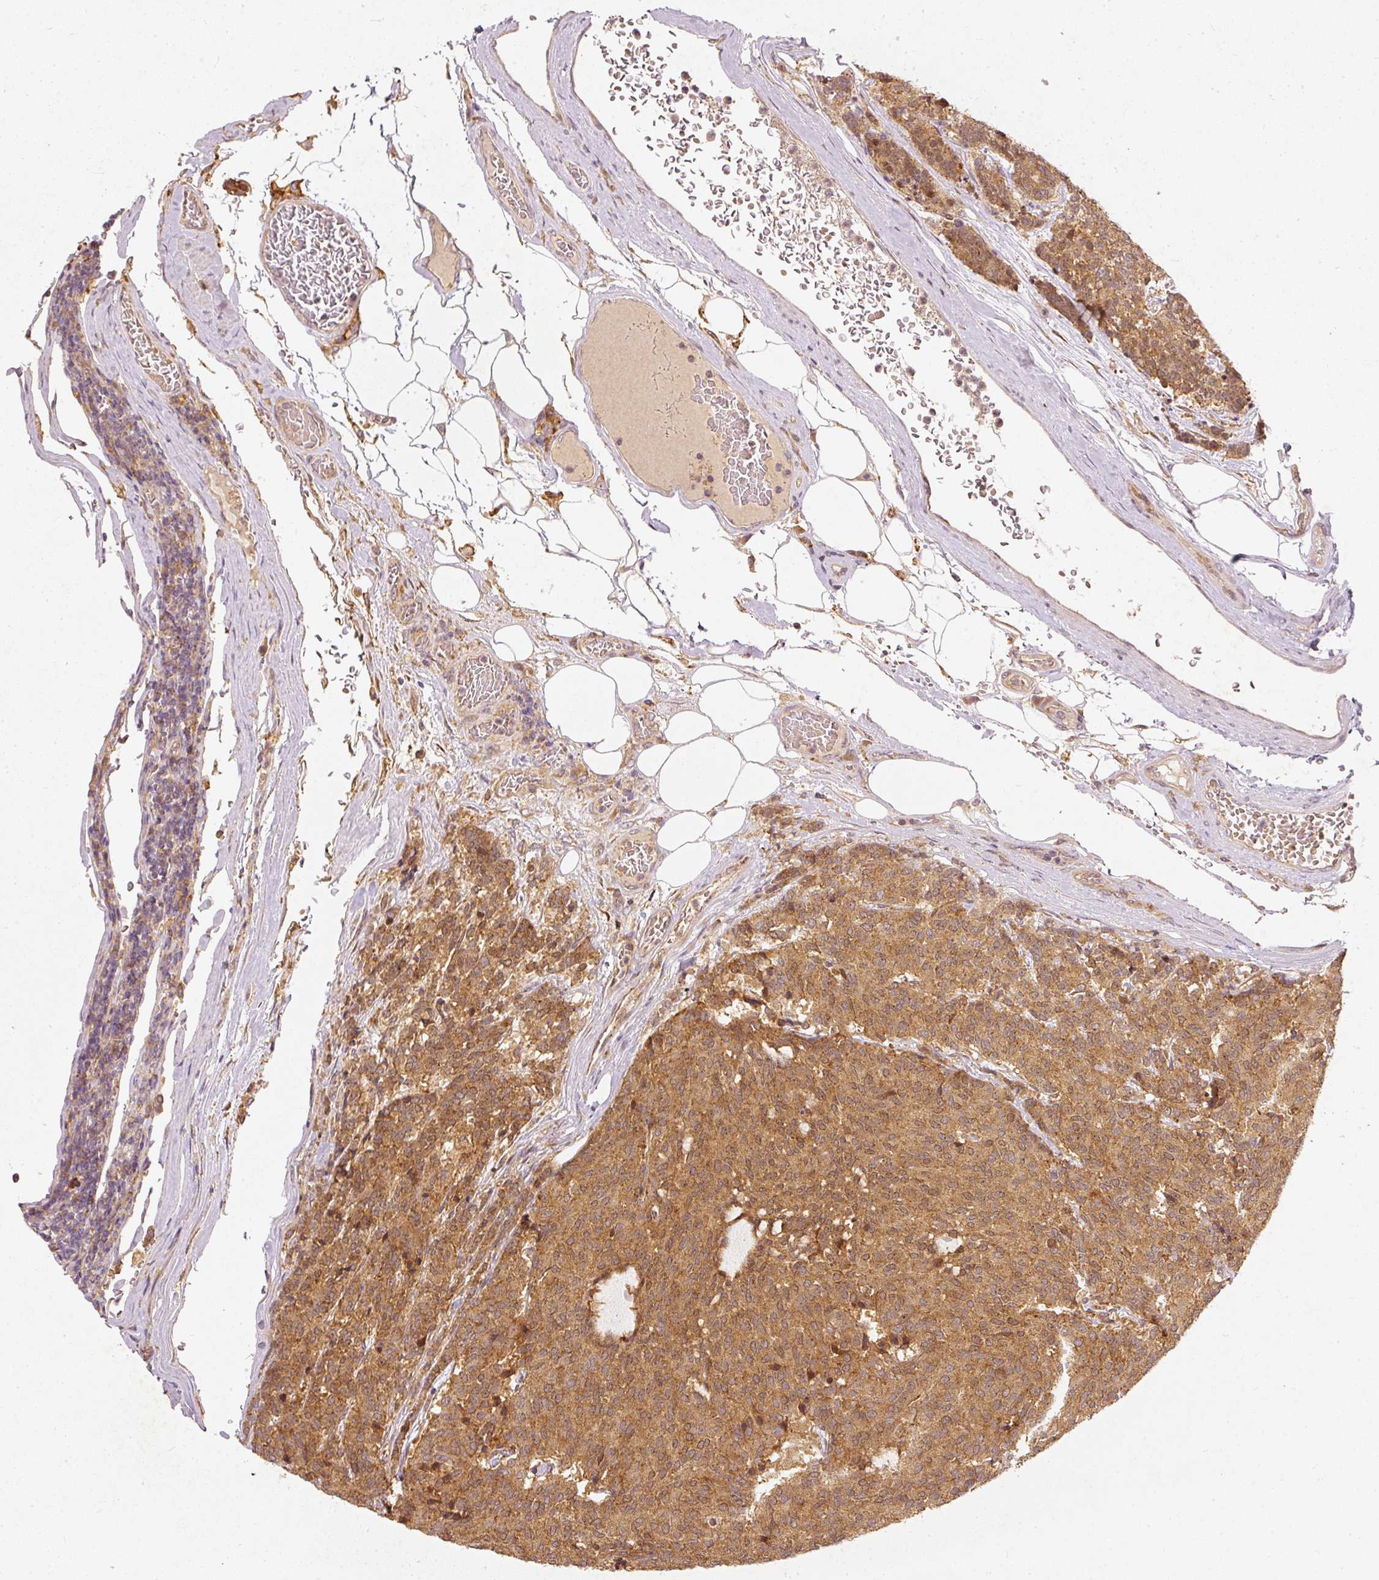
{"staining": {"intensity": "moderate", "quantity": ">75%", "location": "cytoplasmic/membranous"}, "tissue": "carcinoid", "cell_type": "Tumor cells", "image_type": "cancer", "snomed": [{"axis": "morphology", "description": "Carcinoid, malignant, NOS"}, {"axis": "topography", "description": "Pancreas"}], "caption": "Protein staining by IHC displays moderate cytoplasmic/membranous staining in about >75% of tumor cells in carcinoid (malignant). The staining is performed using DAB brown chromogen to label protein expression. The nuclei are counter-stained blue using hematoxylin.", "gene": "ZNF580", "patient": {"sex": "female", "age": 54}}